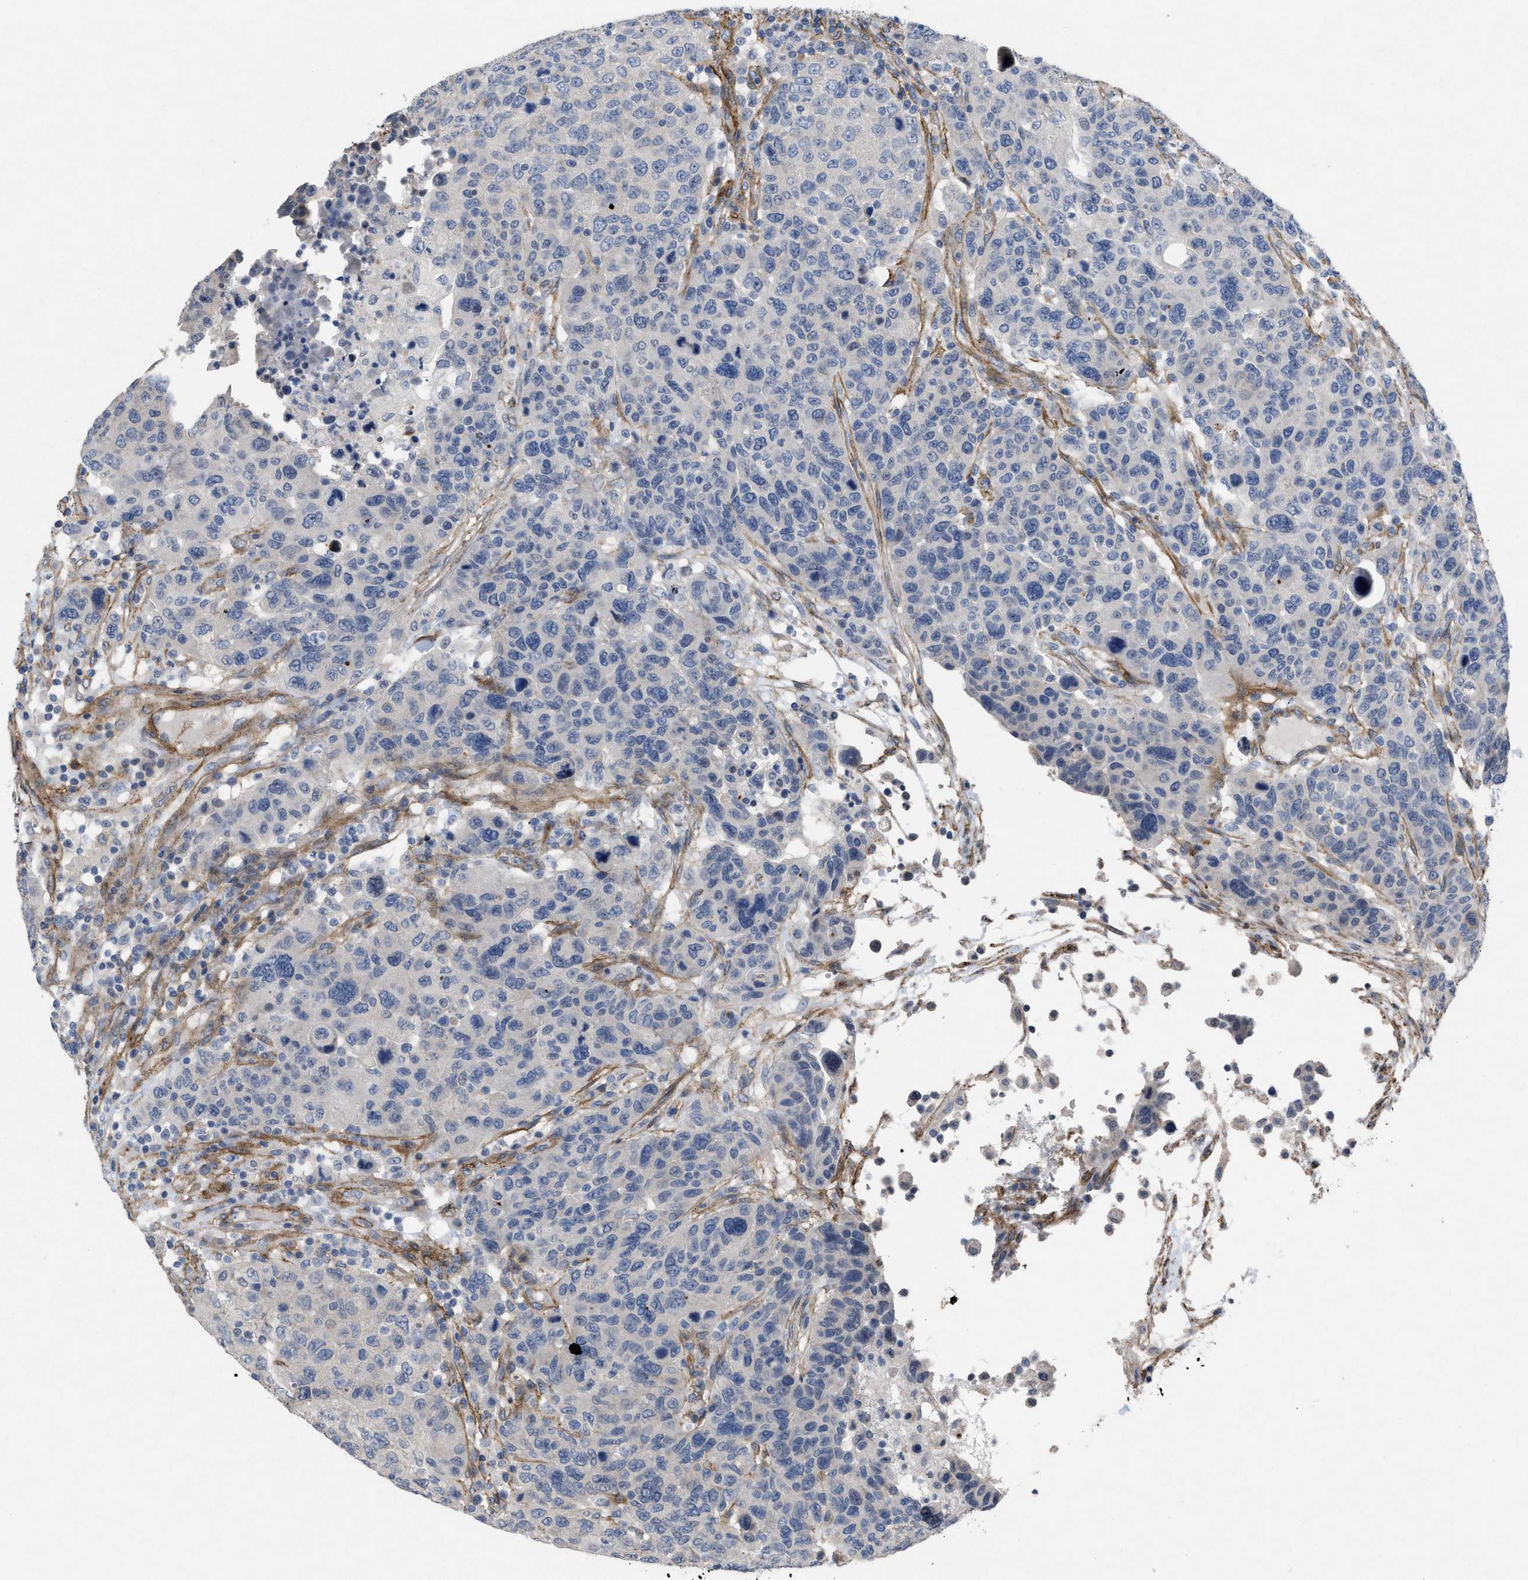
{"staining": {"intensity": "negative", "quantity": "none", "location": "none"}, "tissue": "breast cancer", "cell_type": "Tumor cells", "image_type": "cancer", "snomed": [{"axis": "morphology", "description": "Duct carcinoma"}, {"axis": "topography", "description": "Breast"}], "caption": "There is no significant positivity in tumor cells of intraductal carcinoma (breast).", "gene": "PDGFRA", "patient": {"sex": "female", "age": 37}}